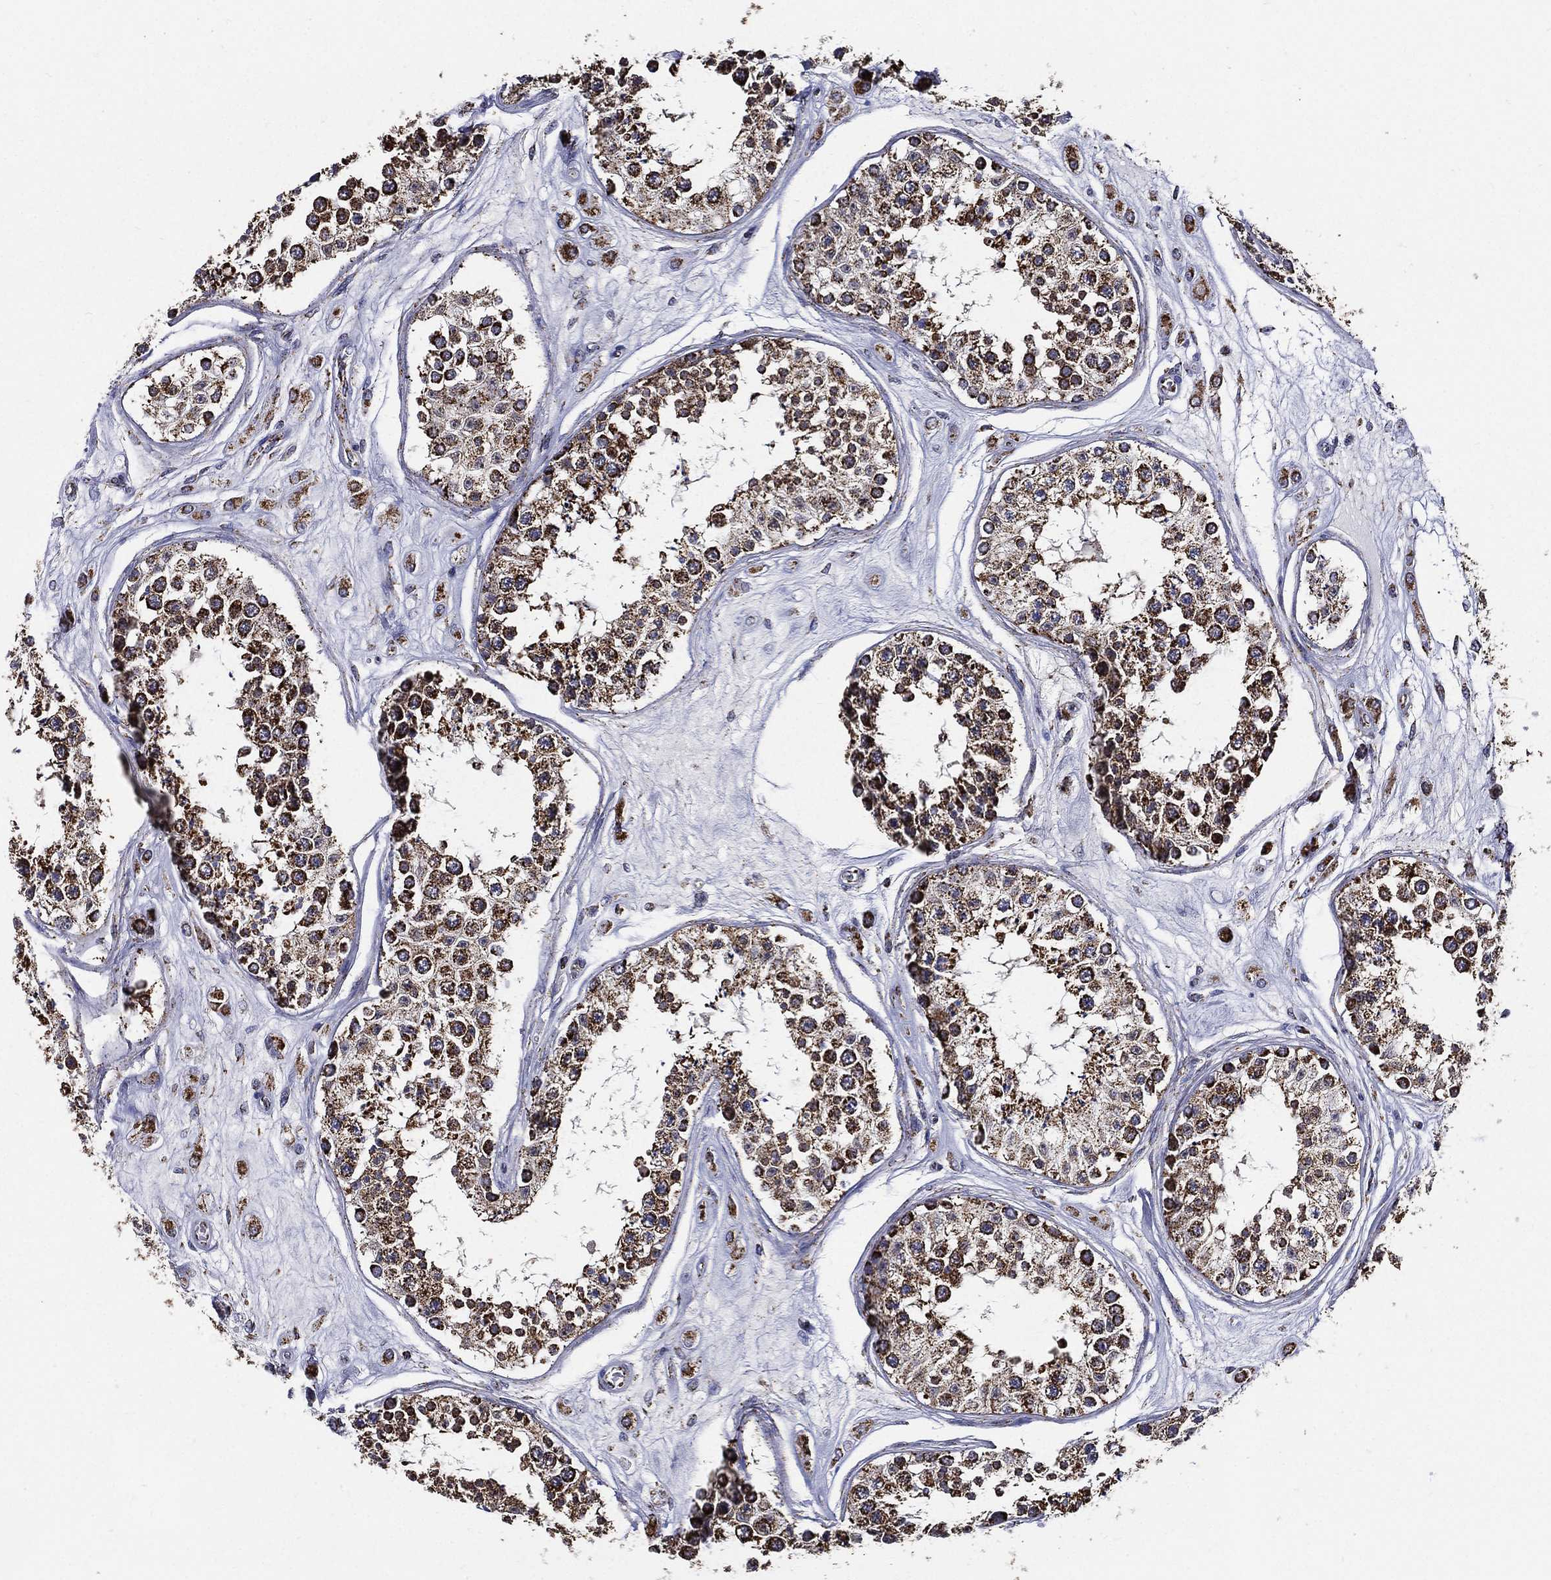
{"staining": {"intensity": "strong", "quantity": "25%-75%", "location": "cytoplasmic/membranous"}, "tissue": "testis", "cell_type": "Cells in seminiferous ducts", "image_type": "normal", "snomed": [{"axis": "morphology", "description": "Normal tissue, NOS"}, {"axis": "topography", "description": "Testis"}], "caption": "Immunohistochemical staining of normal testis demonstrates strong cytoplasmic/membranous protein positivity in approximately 25%-75% of cells in seminiferous ducts.", "gene": "NDUFAB1", "patient": {"sex": "male", "age": 25}}